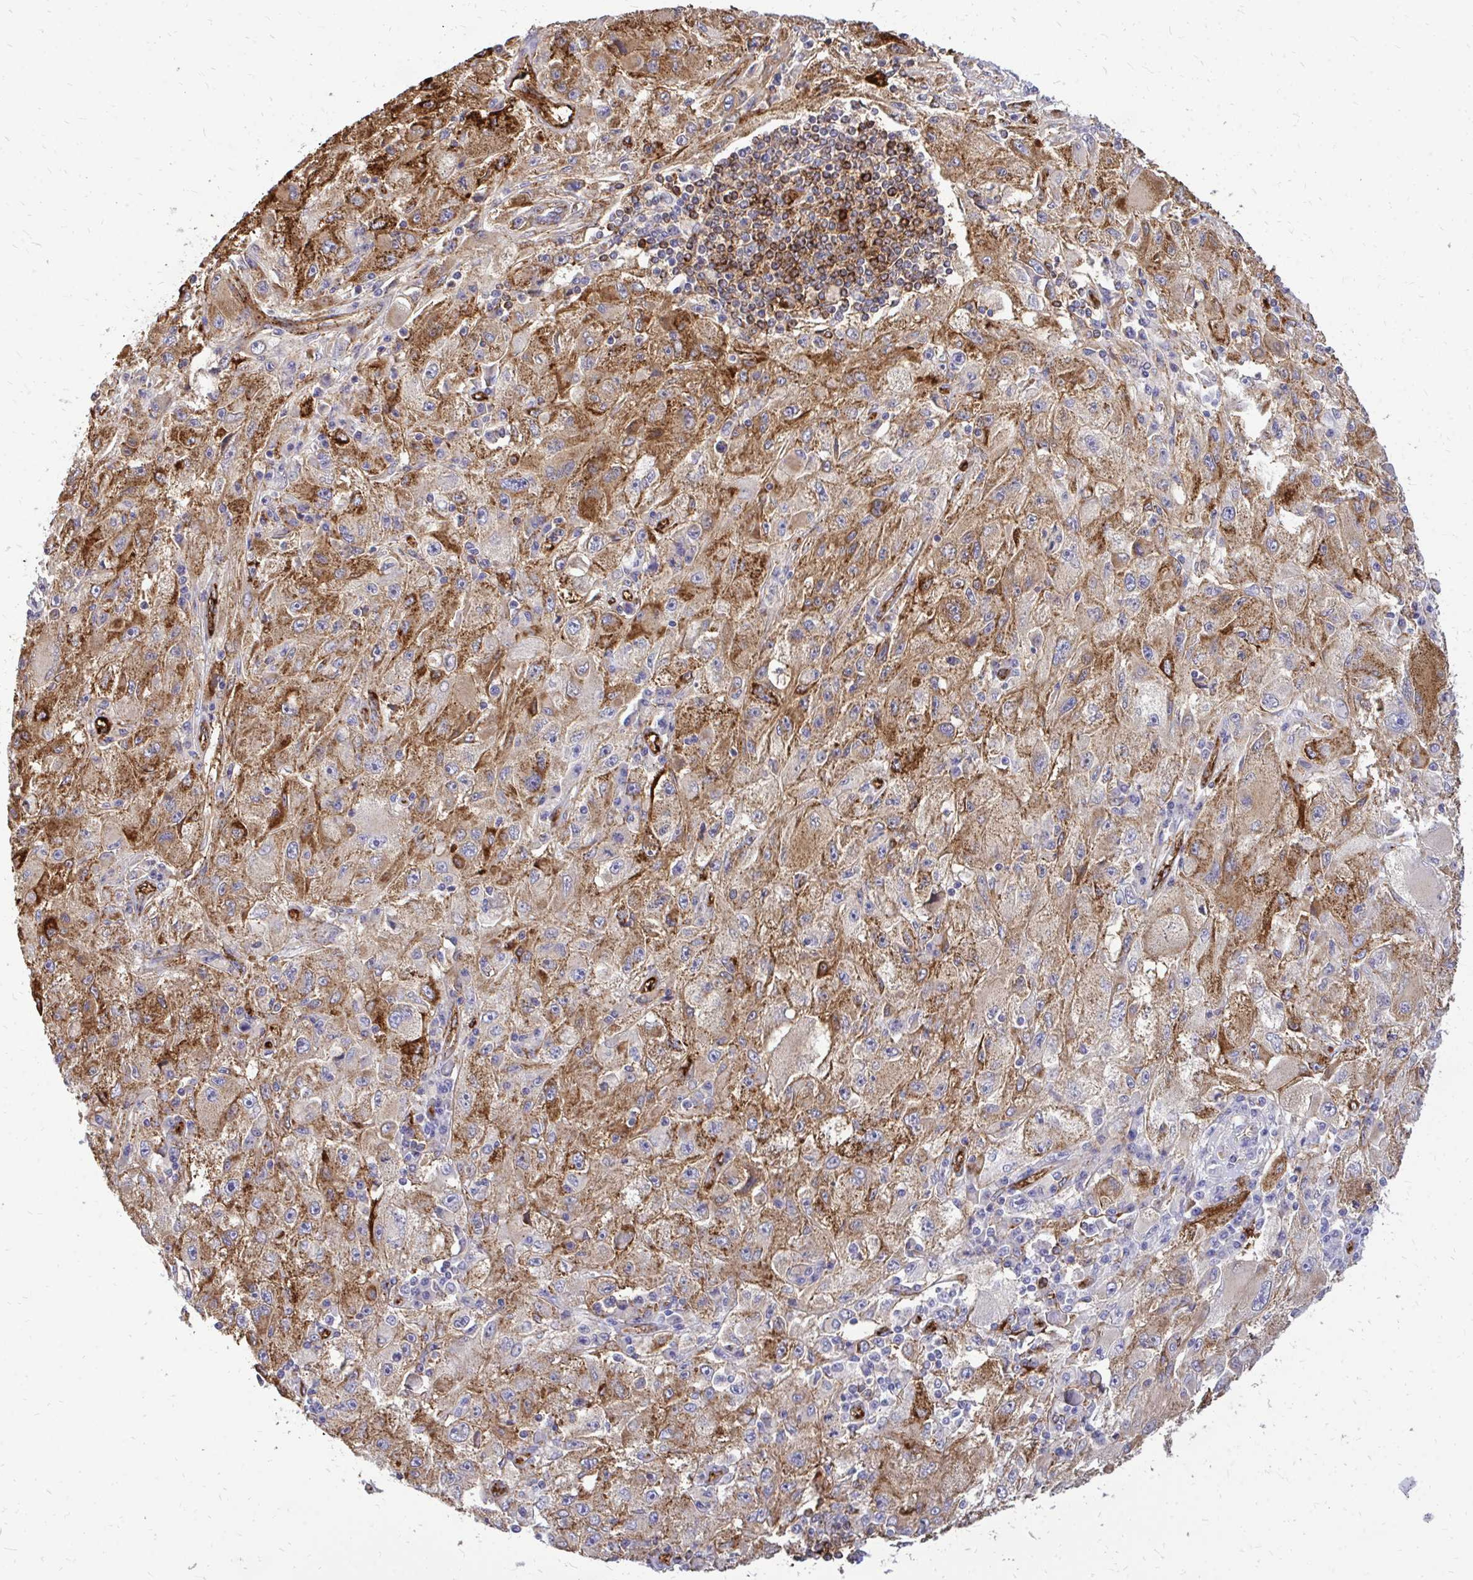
{"staining": {"intensity": "moderate", "quantity": ">75%", "location": "cytoplasmic/membranous"}, "tissue": "melanoma", "cell_type": "Tumor cells", "image_type": "cancer", "snomed": [{"axis": "morphology", "description": "Malignant melanoma, Metastatic site"}, {"axis": "topography", "description": "Skin"}], "caption": "Immunohistochemistry (IHC) image of malignant melanoma (metastatic site) stained for a protein (brown), which reveals medium levels of moderate cytoplasmic/membranous staining in about >75% of tumor cells.", "gene": "MARCKSL1", "patient": {"sex": "male", "age": 53}}